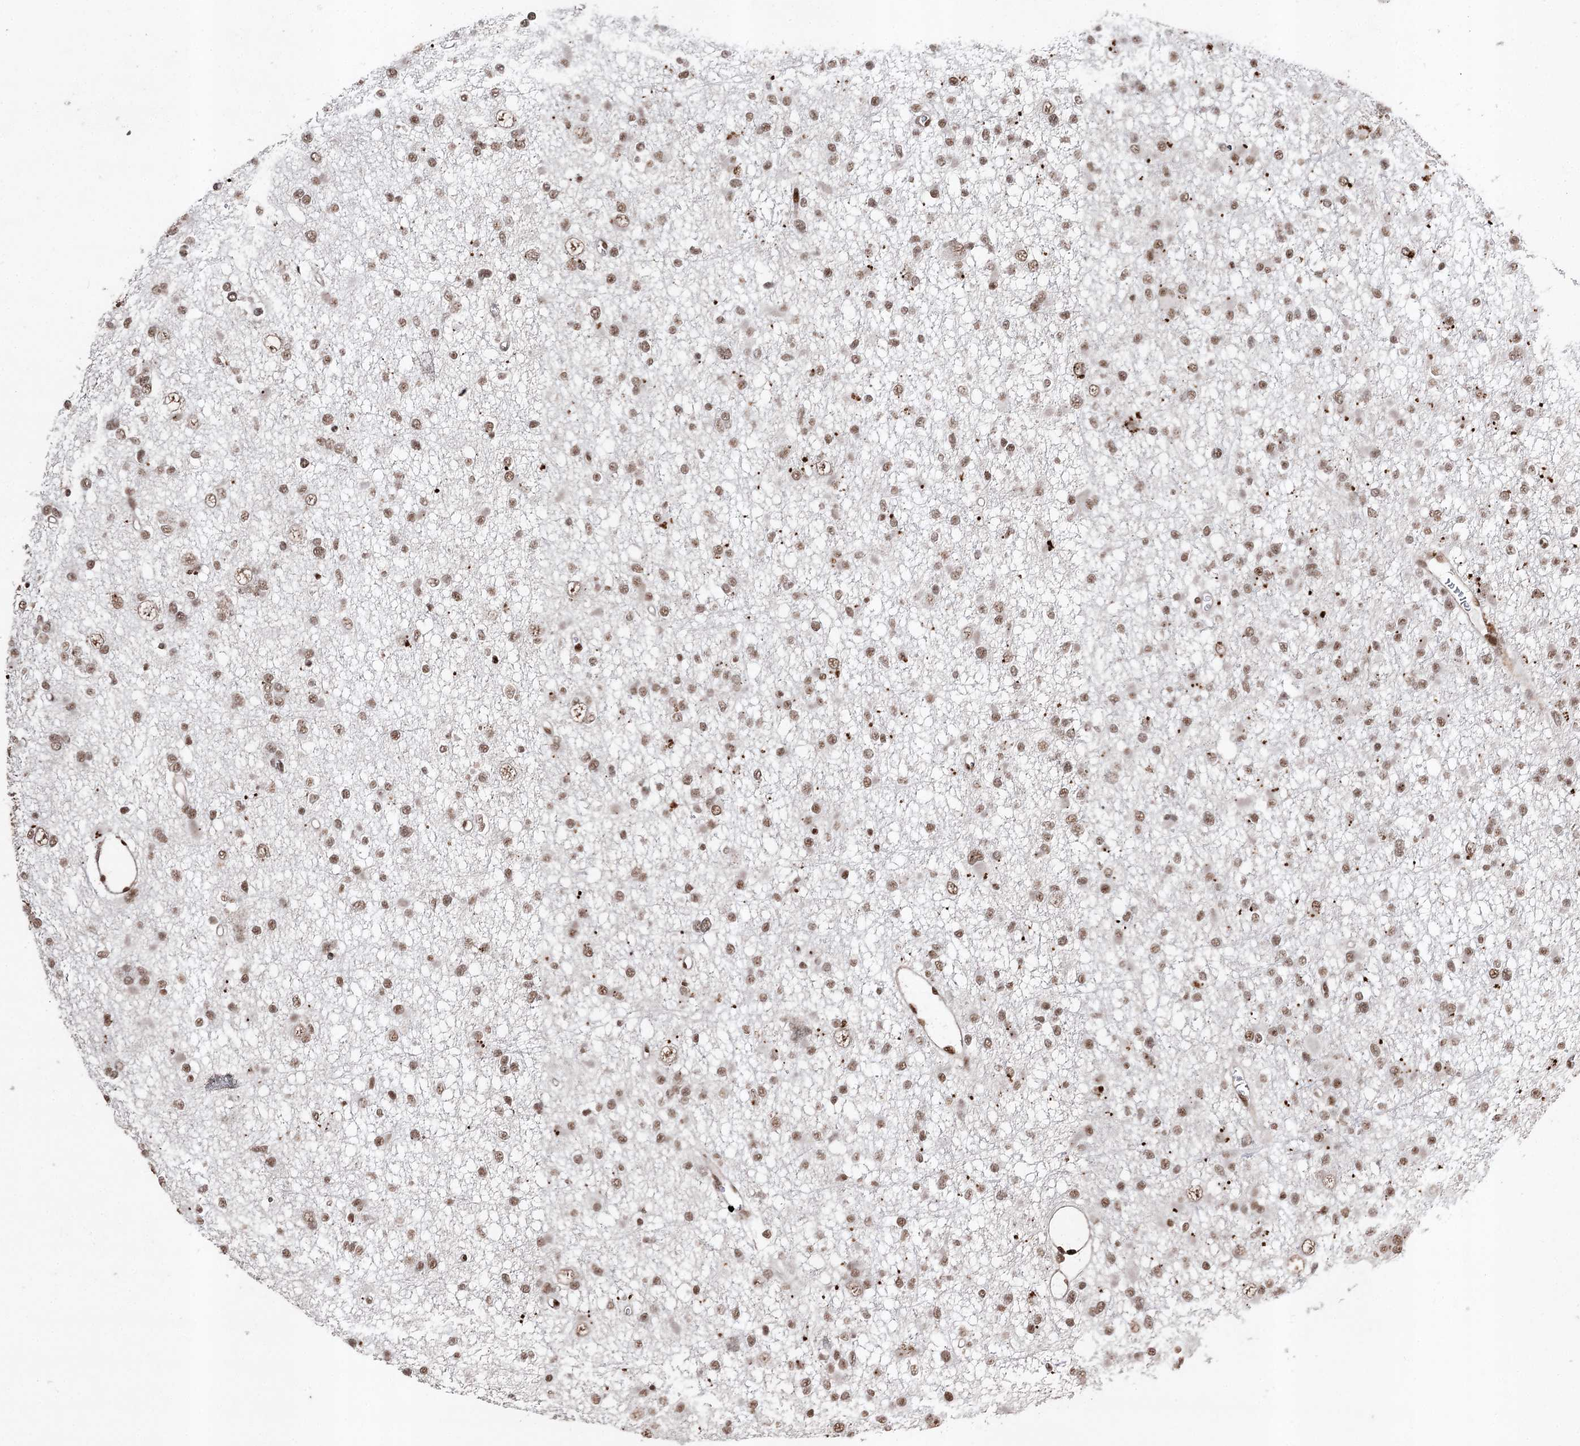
{"staining": {"intensity": "moderate", "quantity": ">75%", "location": "nuclear"}, "tissue": "glioma", "cell_type": "Tumor cells", "image_type": "cancer", "snomed": [{"axis": "morphology", "description": "Glioma, malignant, Low grade"}, {"axis": "topography", "description": "Brain"}], "caption": "IHC staining of malignant glioma (low-grade), which reveals medium levels of moderate nuclear positivity in about >75% of tumor cells indicating moderate nuclear protein expression. The staining was performed using DAB (brown) for protein detection and nuclei were counterstained in hematoxylin (blue).", "gene": "PDCD4", "patient": {"sex": "female", "age": 22}}